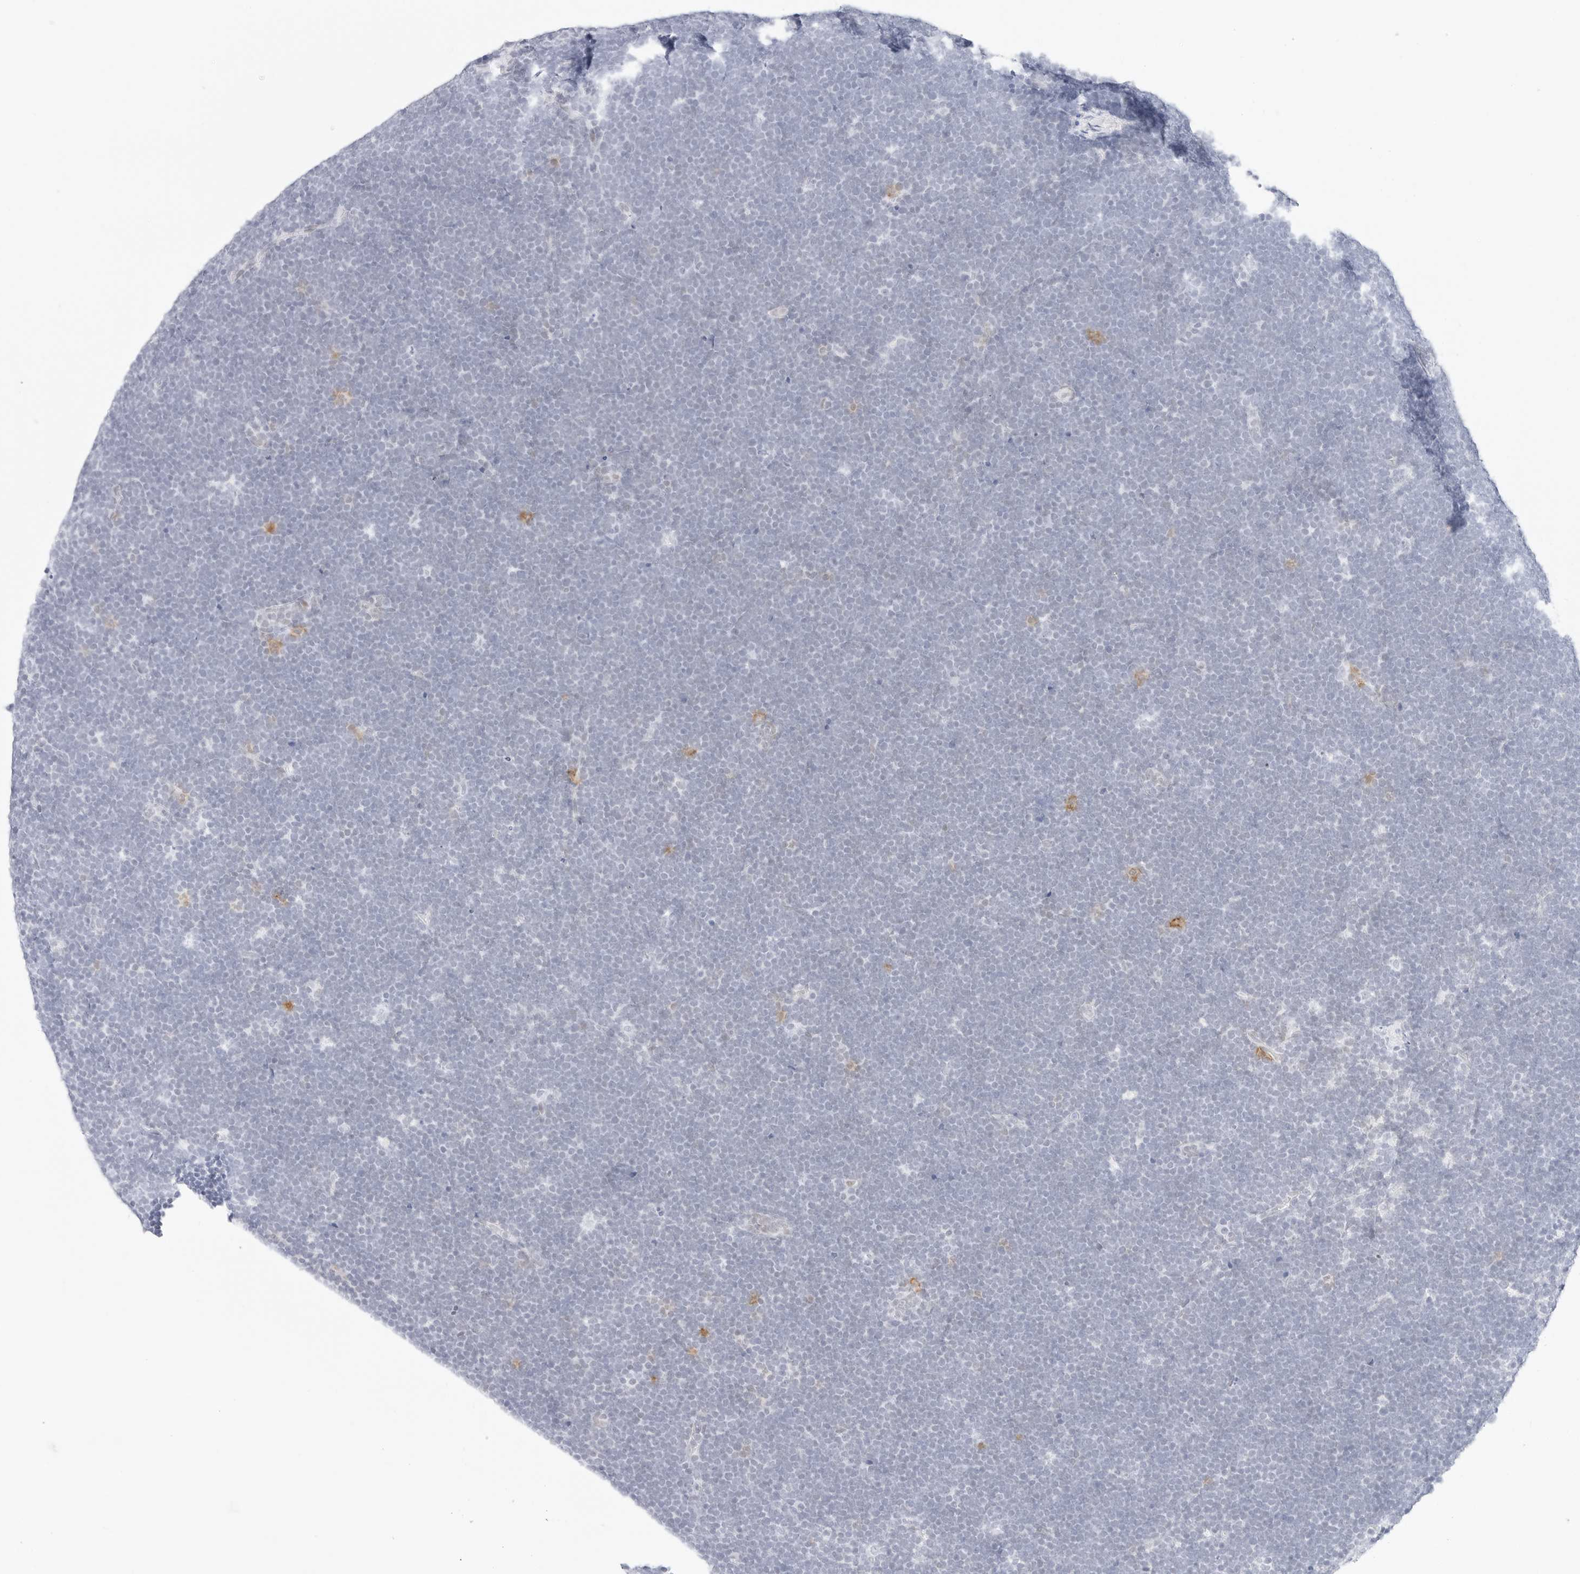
{"staining": {"intensity": "negative", "quantity": "none", "location": "none"}, "tissue": "lymphoma", "cell_type": "Tumor cells", "image_type": "cancer", "snomed": [{"axis": "morphology", "description": "Malignant lymphoma, non-Hodgkin's type, High grade"}, {"axis": "topography", "description": "Lymph node"}], "caption": "A histopathology image of lymphoma stained for a protein displays no brown staining in tumor cells.", "gene": "CDH1", "patient": {"sex": "male", "age": 13}}